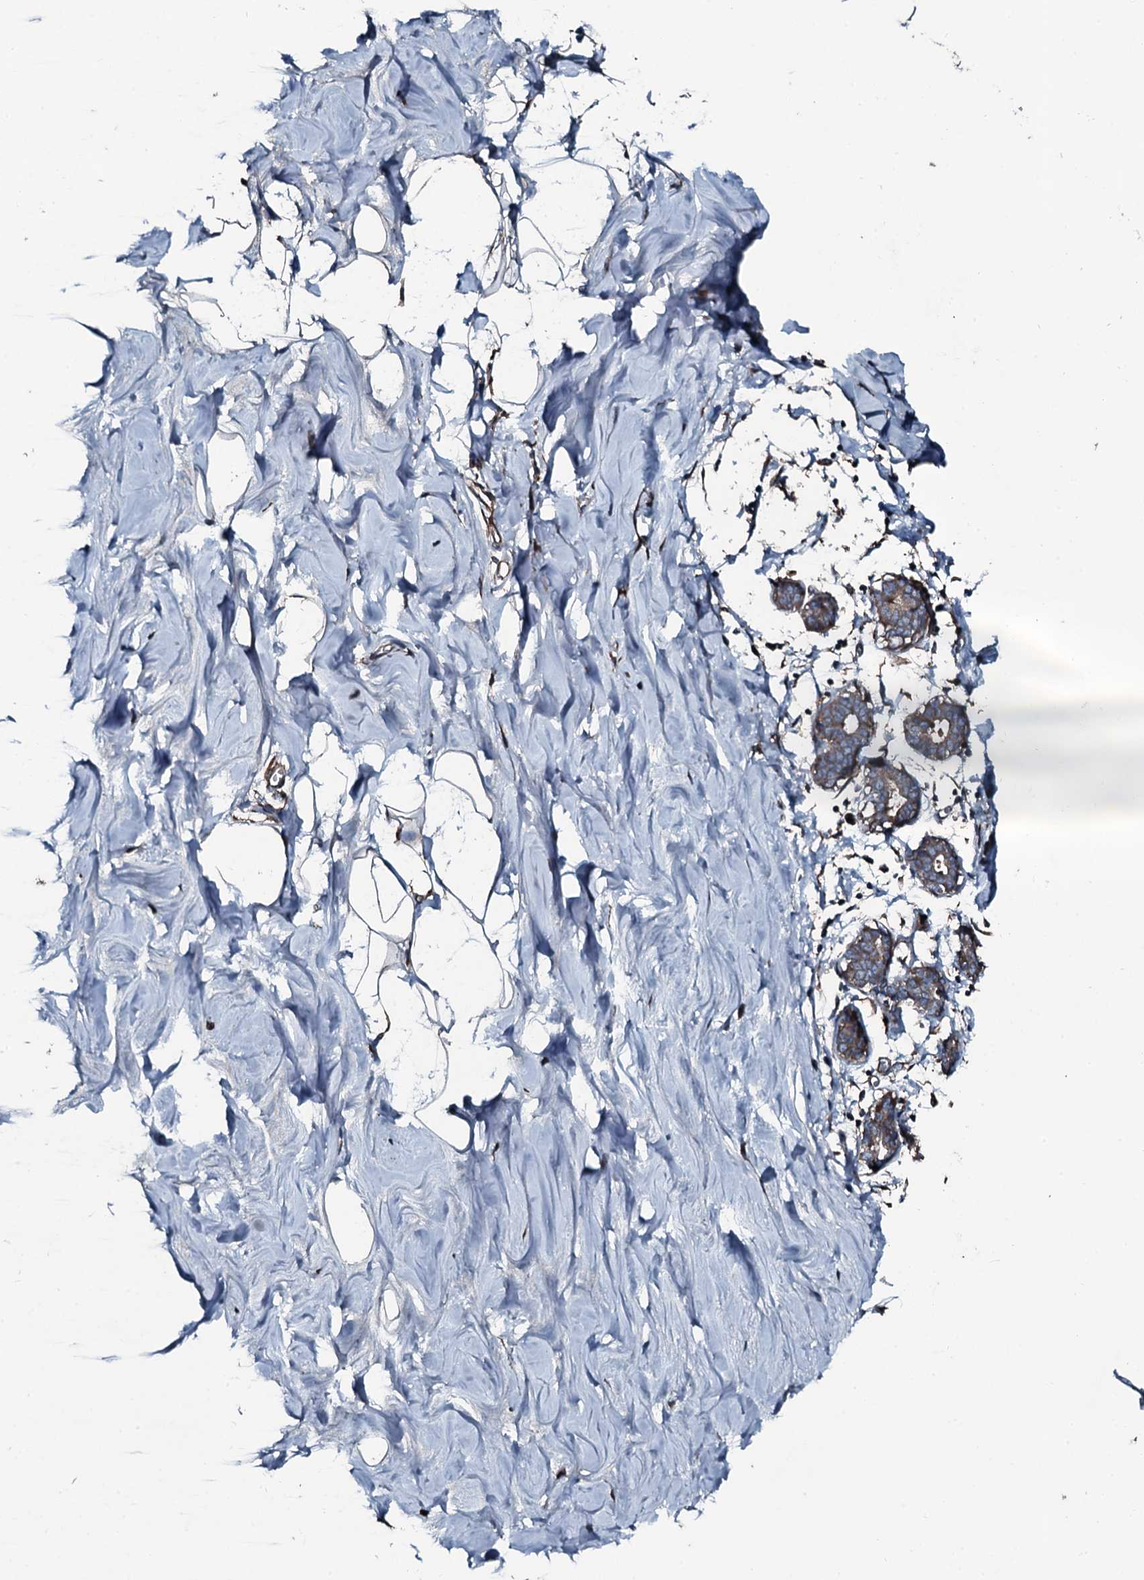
{"staining": {"intensity": "moderate", "quantity": "<25%", "location": "cytoplasmic/membranous"}, "tissue": "breast", "cell_type": "Adipocytes", "image_type": "normal", "snomed": [{"axis": "morphology", "description": "Normal tissue, NOS"}, {"axis": "topography", "description": "Breast"}], "caption": "Human breast stained with a brown dye demonstrates moderate cytoplasmic/membranous positive expression in approximately <25% of adipocytes.", "gene": "AARS1", "patient": {"sex": "female", "age": 27}}